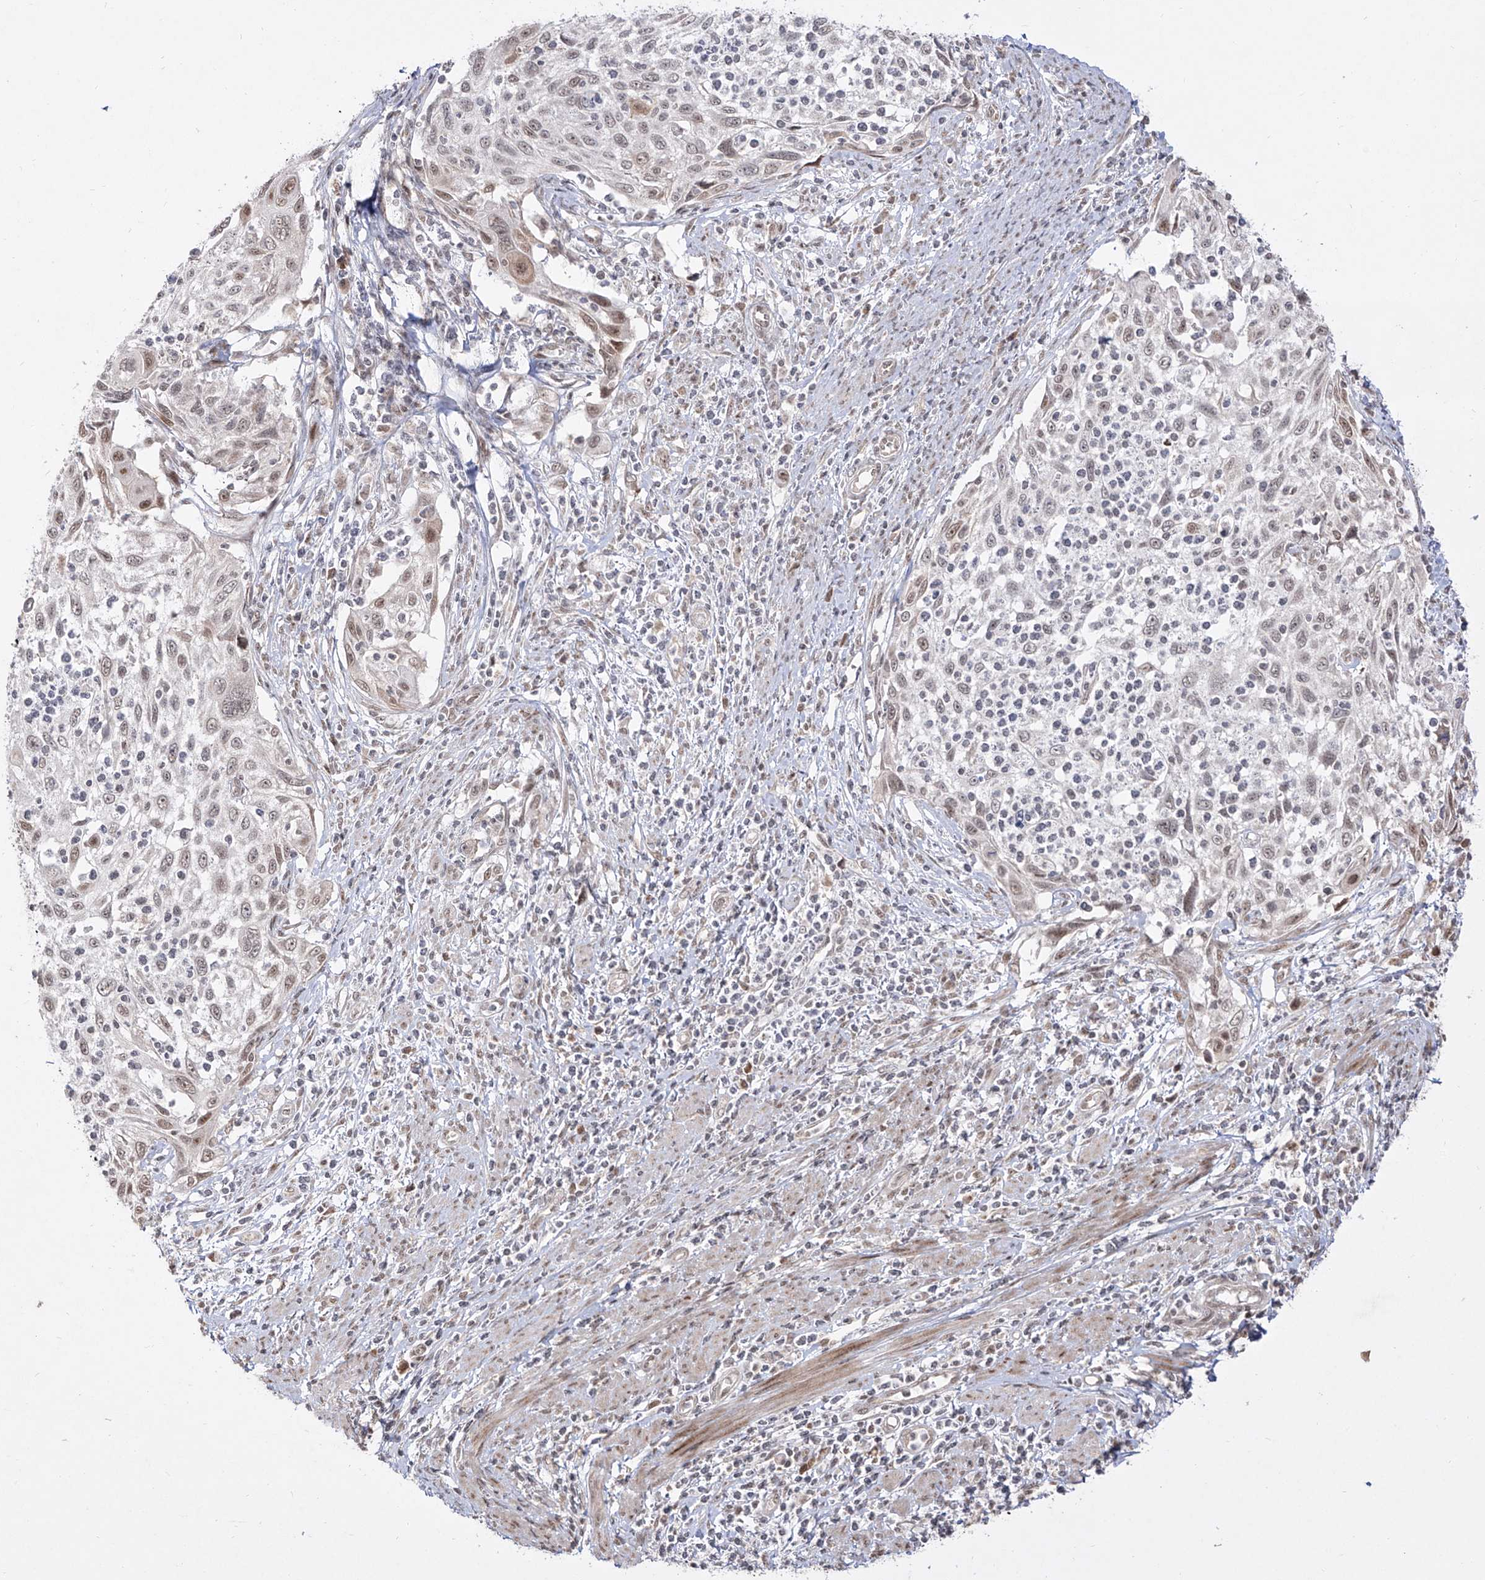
{"staining": {"intensity": "moderate", "quantity": "<25%", "location": "nuclear"}, "tissue": "cervical cancer", "cell_type": "Tumor cells", "image_type": "cancer", "snomed": [{"axis": "morphology", "description": "Squamous cell carcinoma, NOS"}, {"axis": "topography", "description": "Cervix"}], "caption": "Cervical squamous cell carcinoma stained with DAB immunohistochemistry exhibits low levels of moderate nuclear staining in approximately <25% of tumor cells.", "gene": "SNRNP27", "patient": {"sex": "female", "age": 70}}